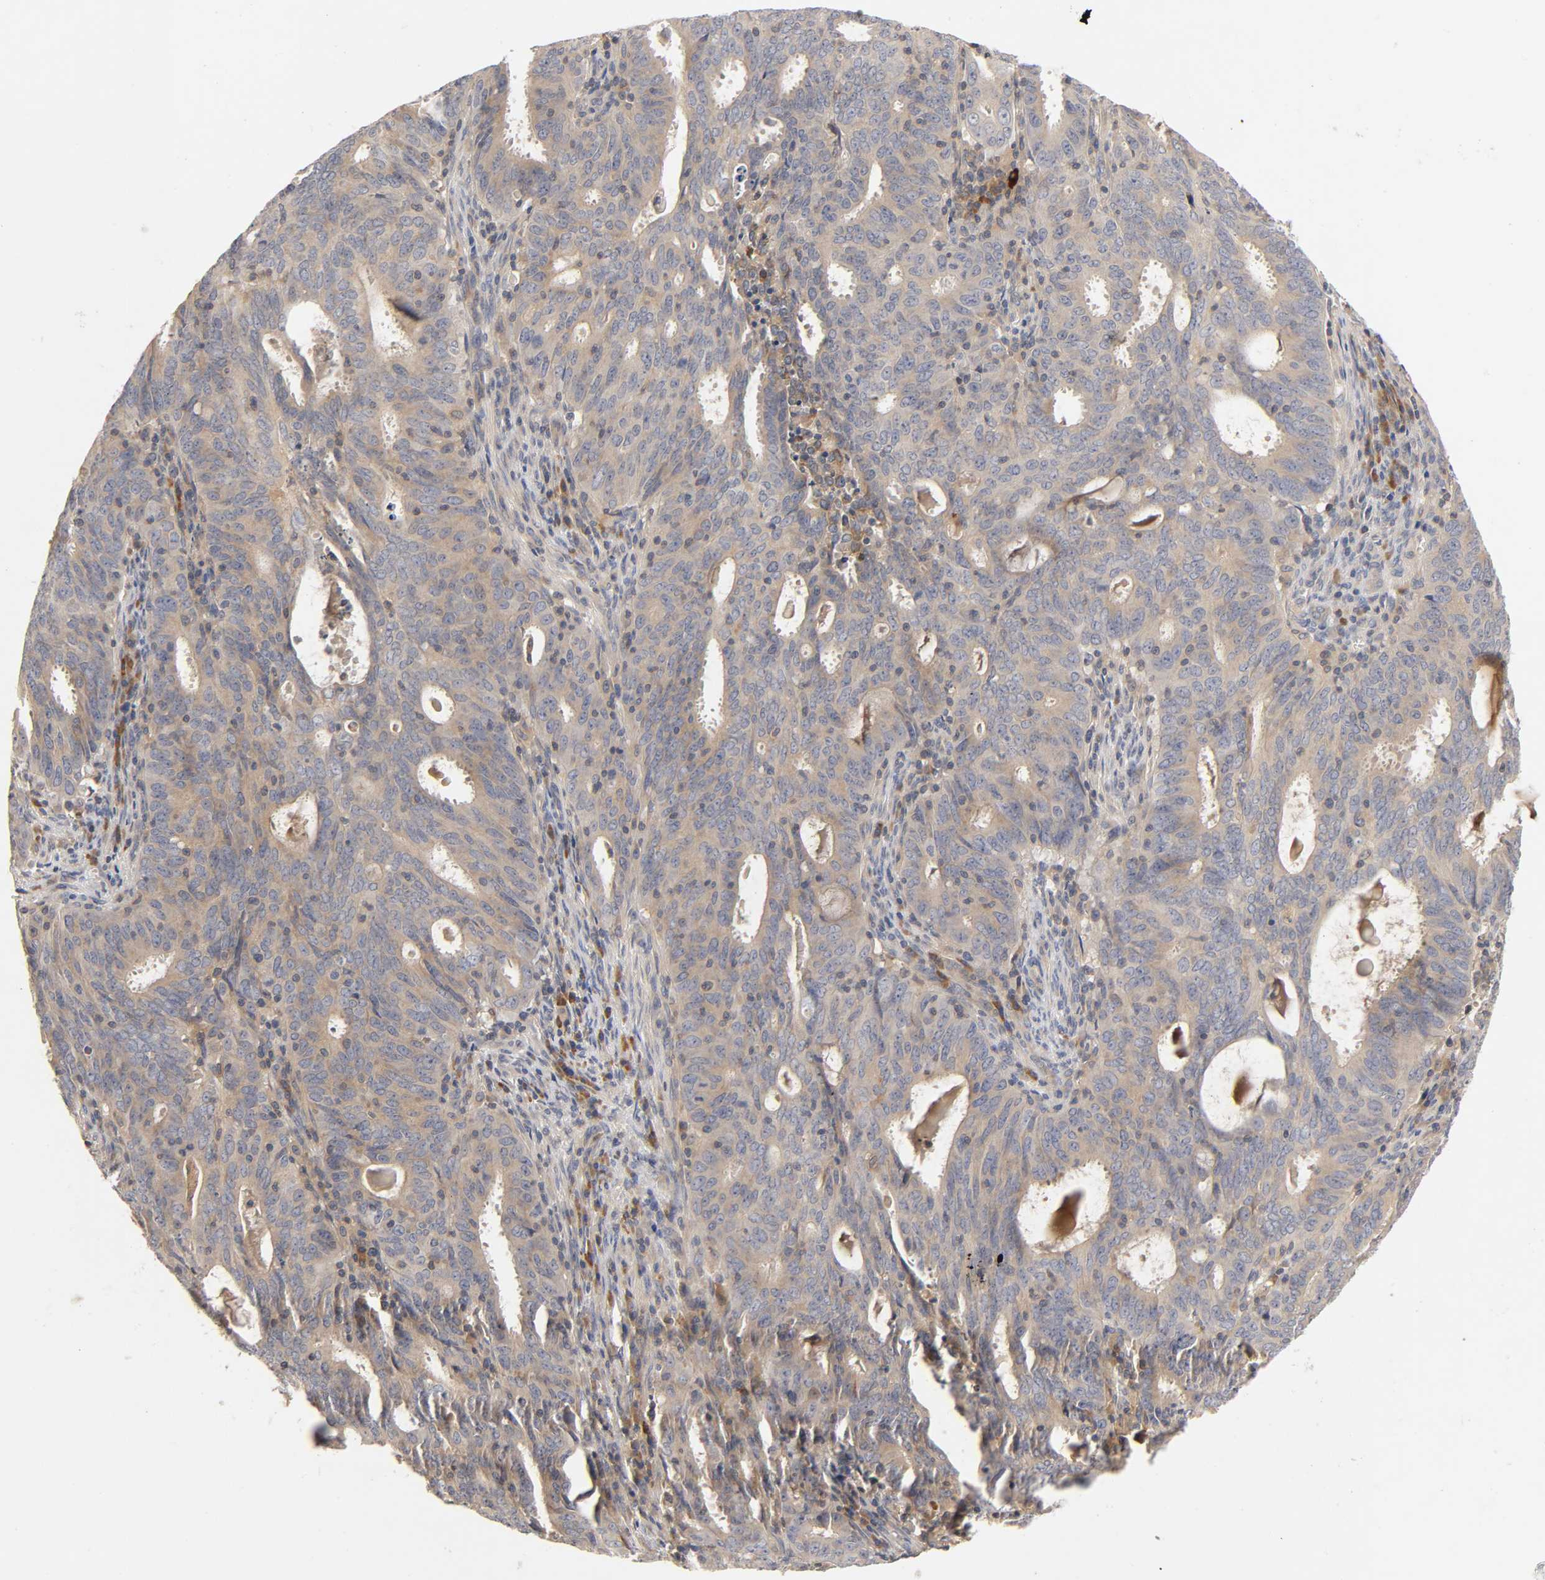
{"staining": {"intensity": "weak", "quantity": ">75%", "location": "cytoplasmic/membranous"}, "tissue": "cervical cancer", "cell_type": "Tumor cells", "image_type": "cancer", "snomed": [{"axis": "morphology", "description": "Adenocarcinoma, NOS"}, {"axis": "topography", "description": "Cervix"}], "caption": "Brown immunohistochemical staining in human cervical cancer shows weak cytoplasmic/membranous expression in approximately >75% of tumor cells. The staining was performed using DAB to visualize the protein expression in brown, while the nuclei were stained in blue with hematoxylin (Magnification: 20x).", "gene": "RHOA", "patient": {"sex": "female", "age": 44}}